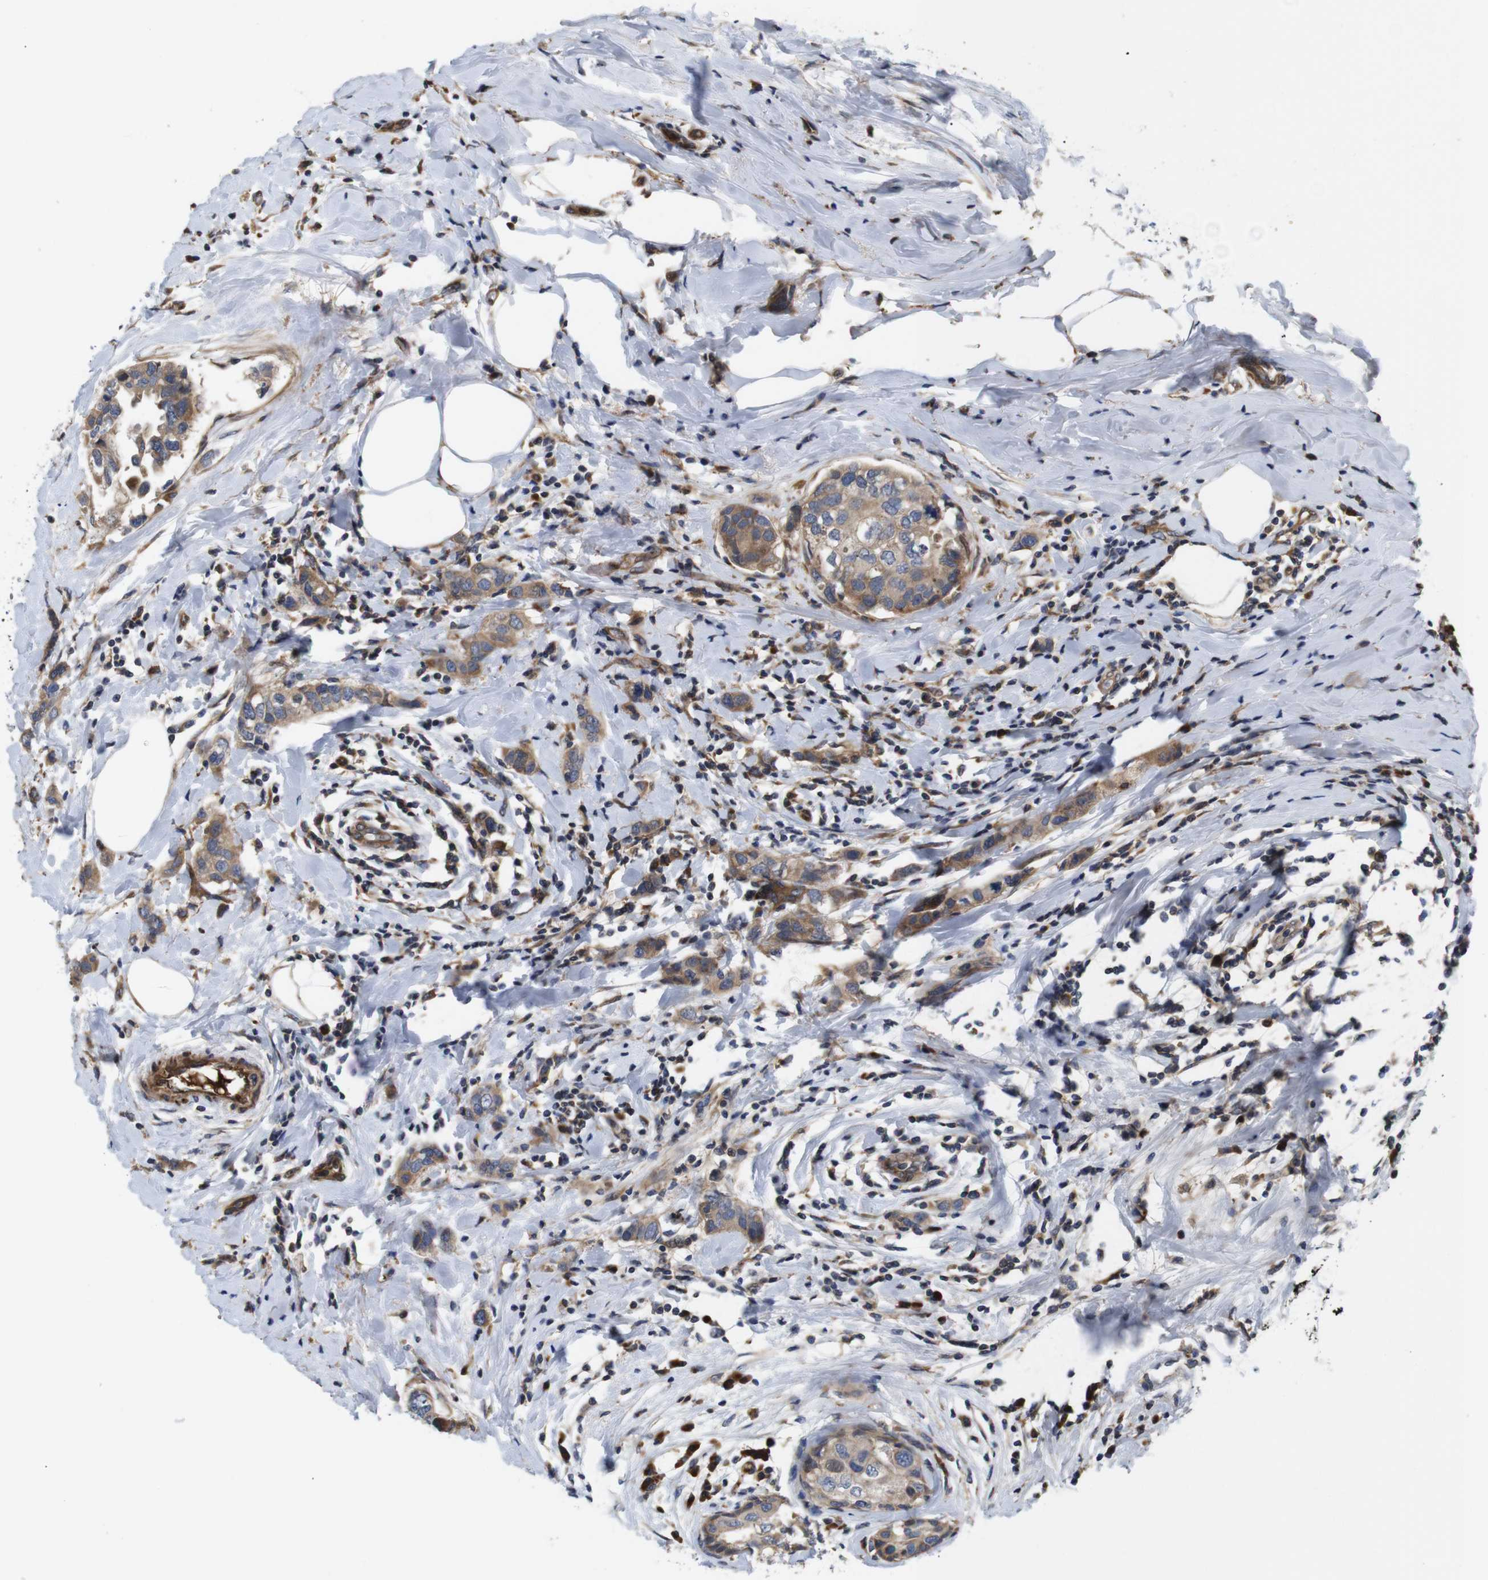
{"staining": {"intensity": "moderate", "quantity": ">75%", "location": "cytoplasmic/membranous"}, "tissue": "breast cancer", "cell_type": "Tumor cells", "image_type": "cancer", "snomed": [{"axis": "morphology", "description": "Duct carcinoma"}, {"axis": "topography", "description": "Breast"}], "caption": "Immunohistochemistry (IHC) histopathology image of breast cancer stained for a protein (brown), which shows medium levels of moderate cytoplasmic/membranous expression in approximately >75% of tumor cells.", "gene": "SPRY3", "patient": {"sex": "female", "age": 50}}